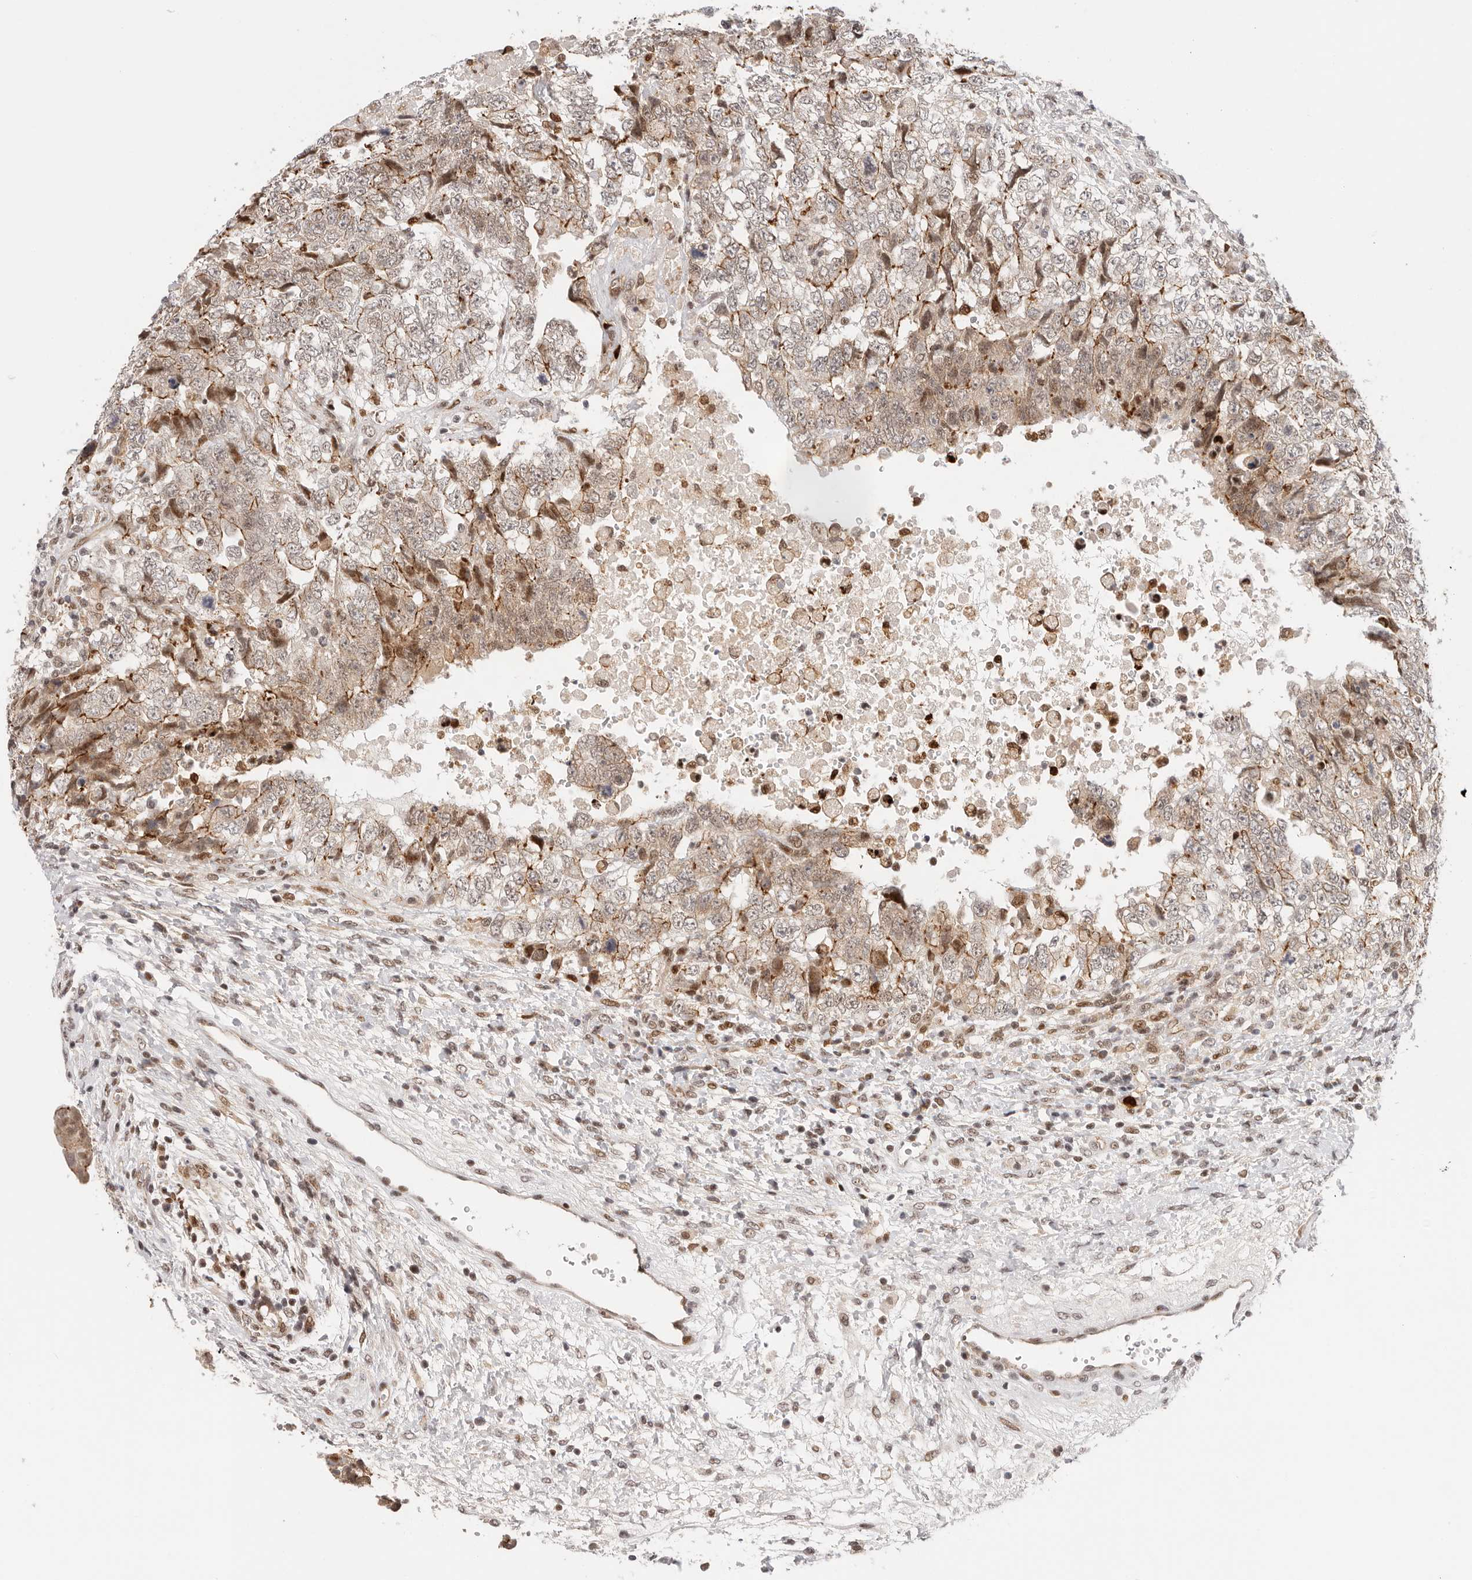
{"staining": {"intensity": "moderate", "quantity": "25%-75%", "location": "cytoplasmic/membranous"}, "tissue": "testis cancer", "cell_type": "Tumor cells", "image_type": "cancer", "snomed": [{"axis": "morphology", "description": "Carcinoma, Embryonal, NOS"}, {"axis": "topography", "description": "Testis"}], "caption": "Approximately 25%-75% of tumor cells in human testis cancer (embryonal carcinoma) demonstrate moderate cytoplasmic/membranous protein positivity as visualized by brown immunohistochemical staining.", "gene": "AFDN", "patient": {"sex": "male", "age": 37}}